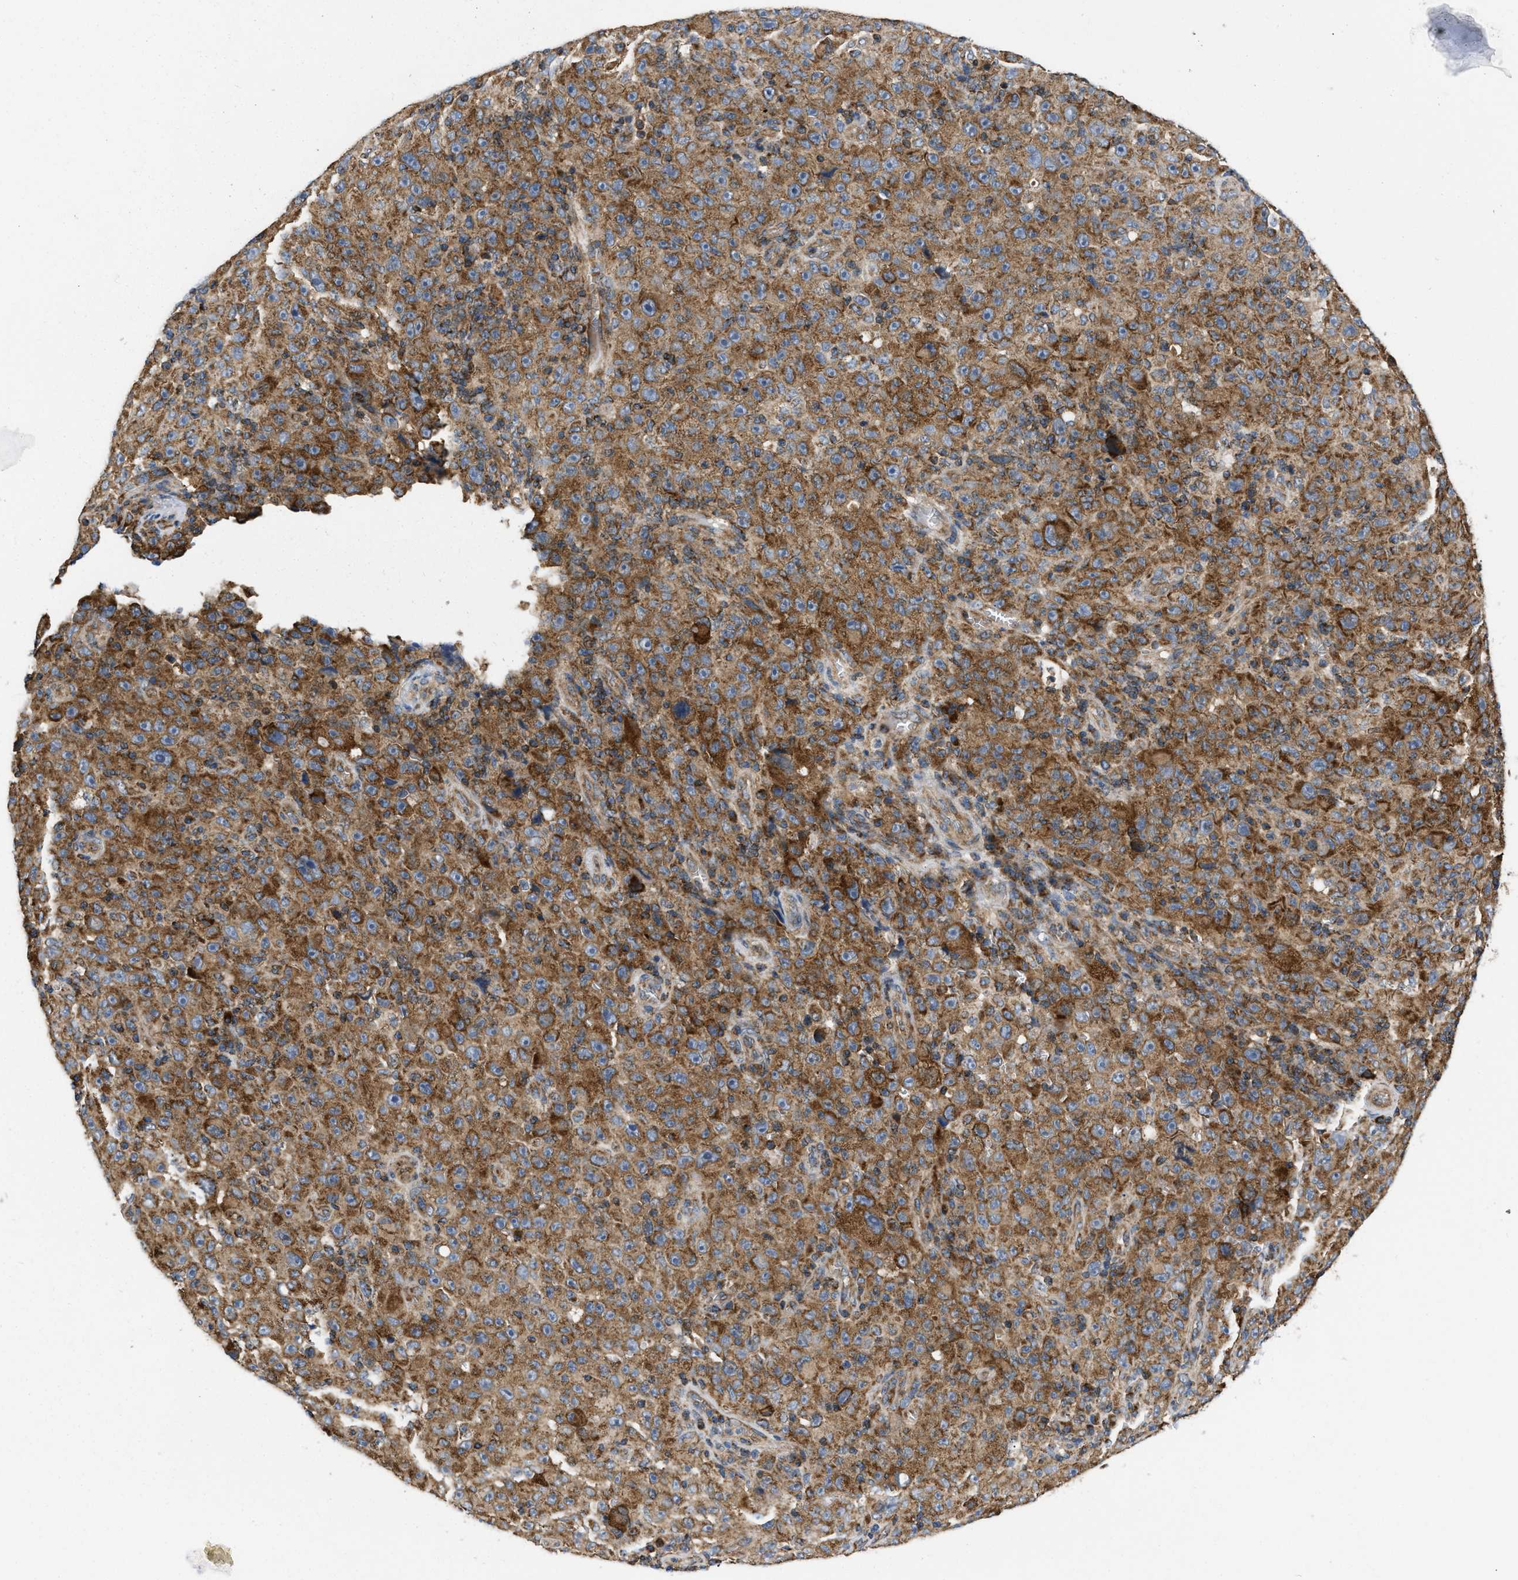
{"staining": {"intensity": "moderate", "quantity": ">75%", "location": "cytoplasmic/membranous"}, "tissue": "melanoma", "cell_type": "Tumor cells", "image_type": "cancer", "snomed": [{"axis": "morphology", "description": "Malignant melanoma, NOS"}, {"axis": "topography", "description": "Skin"}], "caption": "Protein expression analysis of human malignant melanoma reveals moderate cytoplasmic/membranous expression in about >75% of tumor cells. (DAB (3,3'-diaminobenzidine) IHC, brown staining for protein, blue staining for nuclei).", "gene": "OPTN", "patient": {"sex": "female", "age": 82}}